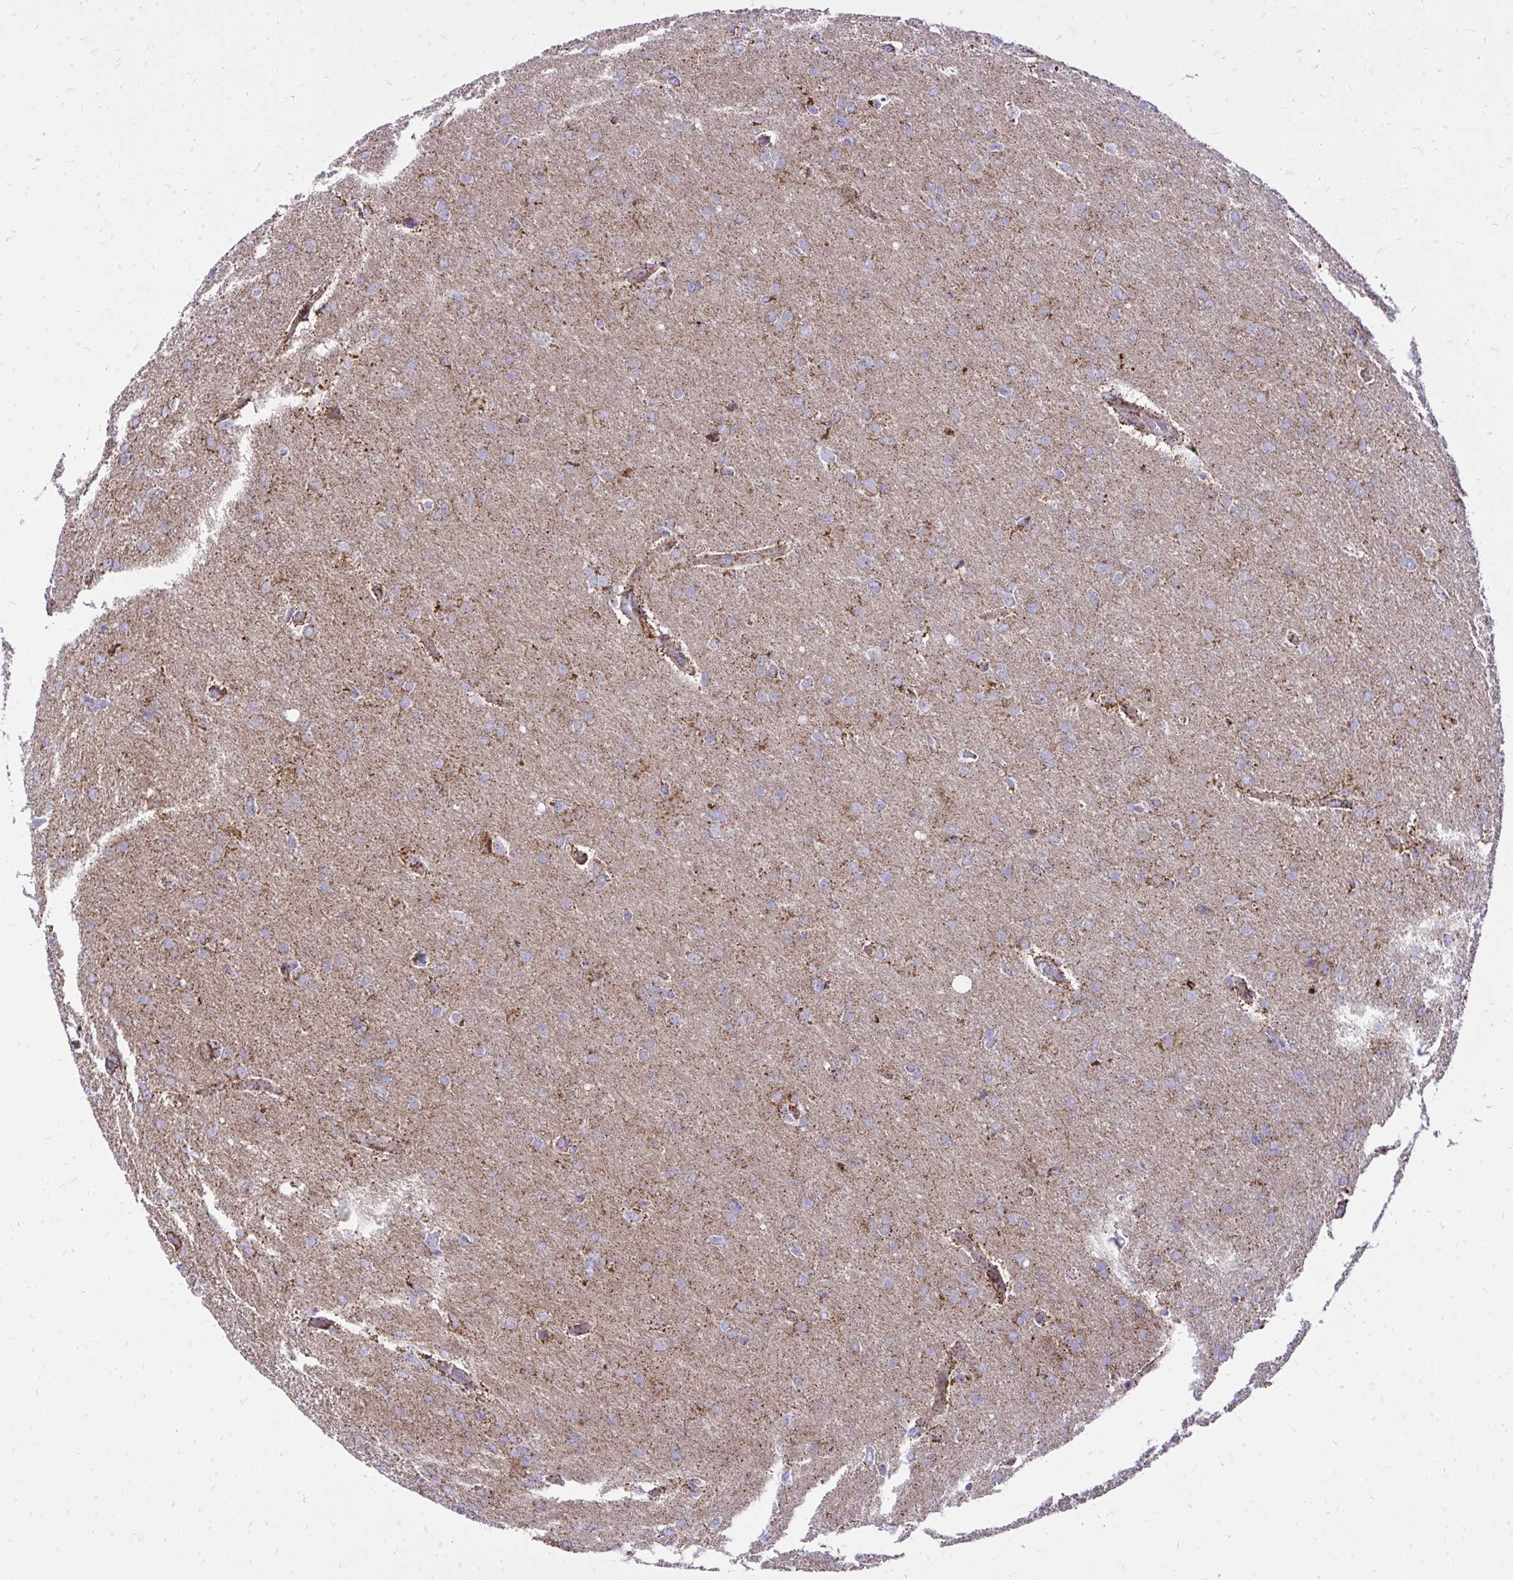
{"staining": {"intensity": "weak", "quantity": "<25%", "location": "cytoplasmic/membranous"}, "tissue": "glioma", "cell_type": "Tumor cells", "image_type": "cancer", "snomed": [{"axis": "morphology", "description": "Glioma, malignant, High grade"}, {"axis": "topography", "description": "Brain"}], "caption": "Immunohistochemistry (IHC) micrograph of neoplastic tissue: human malignant high-grade glioma stained with DAB (3,3'-diaminobenzidine) displays no significant protein staining in tumor cells.", "gene": "SPTBN2", "patient": {"sex": "male", "age": 53}}